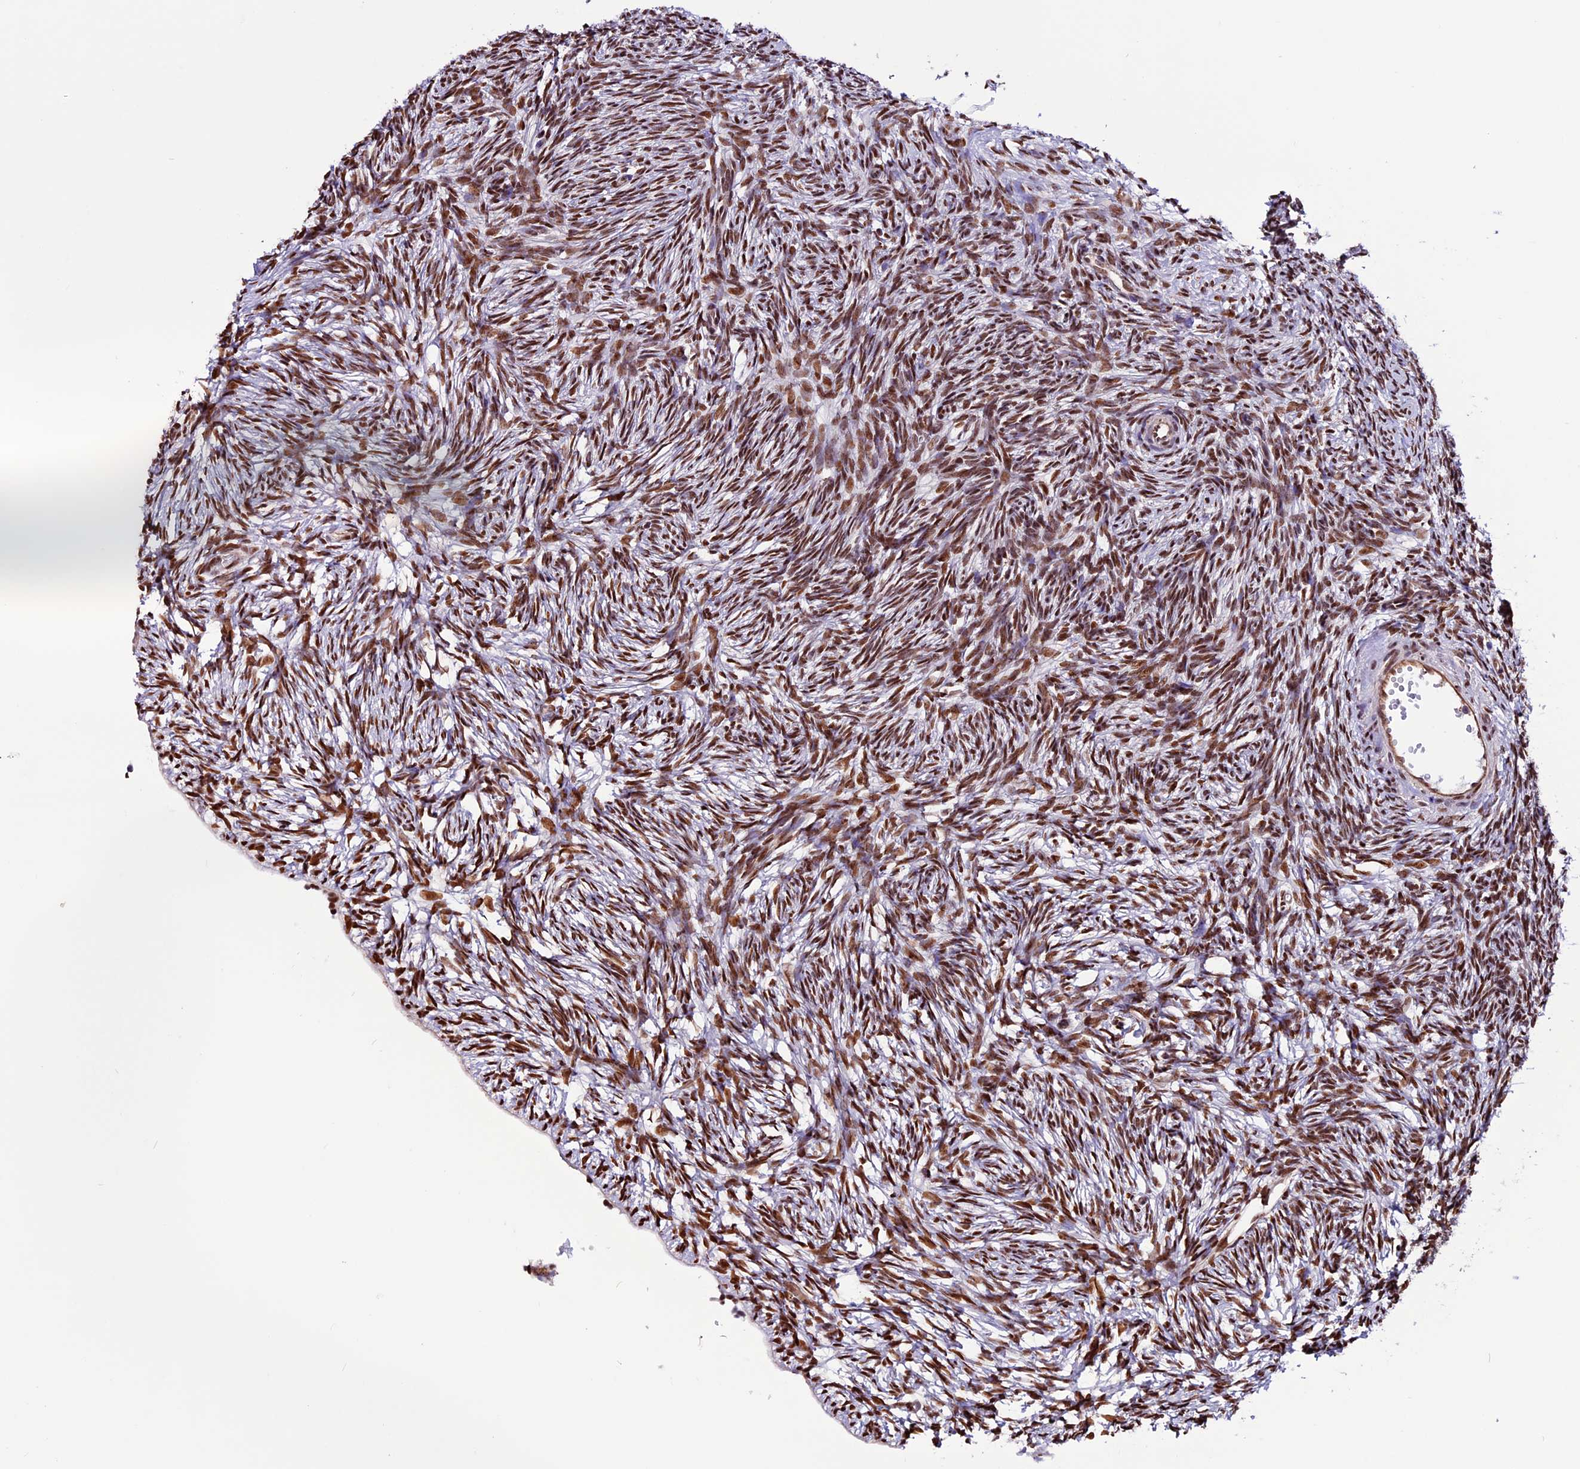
{"staining": {"intensity": "moderate", "quantity": ">75%", "location": "nuclear"}, "tissue": "ovary", "cell_type": "Ovarian stroma cells", "image_type": "normal", "snomed": [{"axis": "morphology", "description": "Normal tissue, NOS"}, {"axis": "topography", "description": "Ovary"}], "caption": "This is a photomicrograph of immunohistochemistry staining of normal ovary, which shows moderate expression in the nuclear of ovarian stroma cells.", "gene": "RINL", "patient": {"sex": "female", "age": 51}}